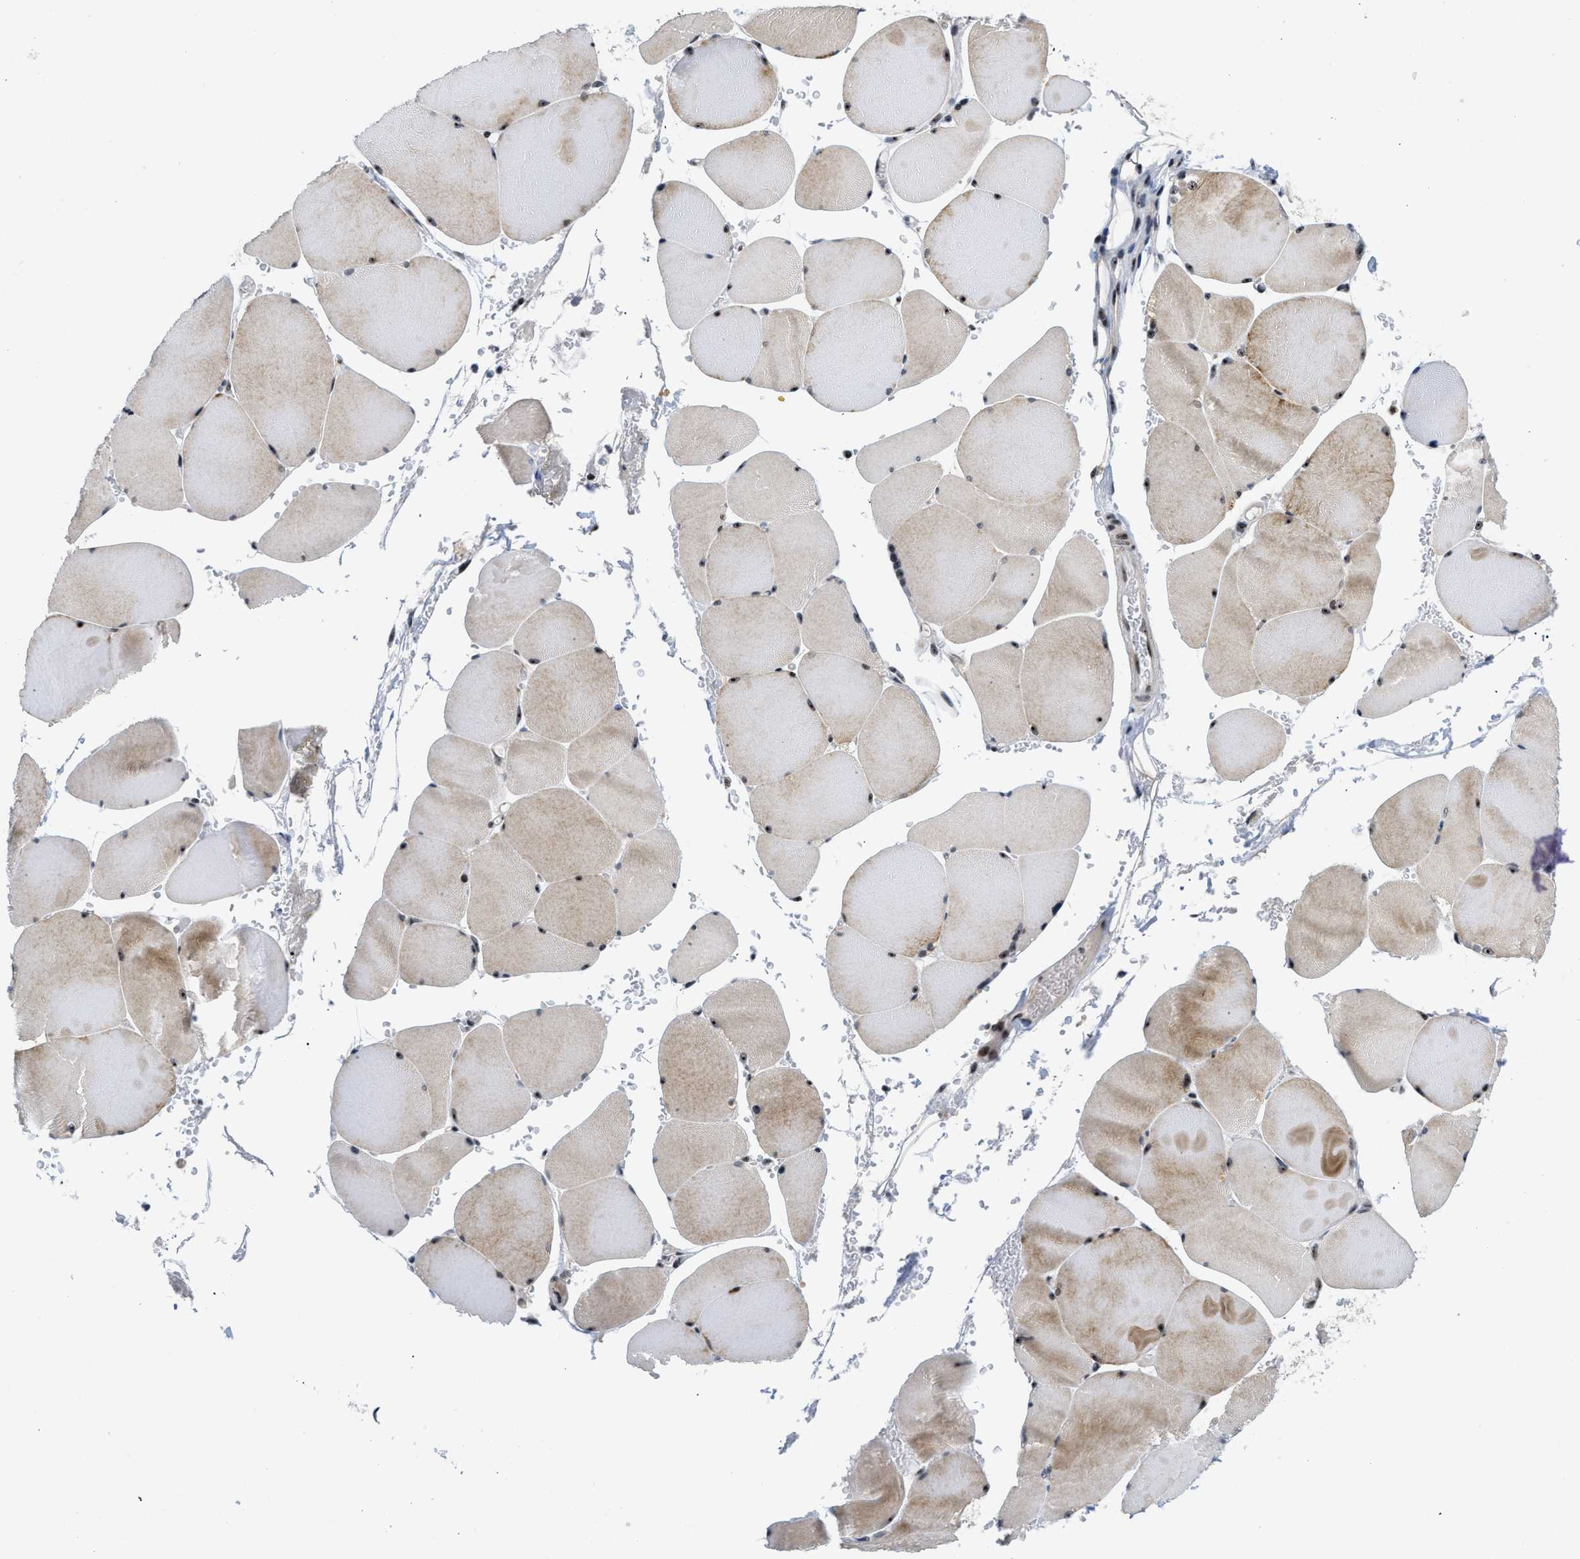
{"staining": {"intensity": "moderate", "quantity": "25%-75%", "location": "cytoplasmic/membranous"}, "tissue": "skeletal muscle", "cell_type": "Myocytes", "image_type": "normal", "snomed": [{"axis": "morphology", "description": "Normal tissue, NOS"}, {"axis": "topography", "description": "Skin"}, {"axis": "topography", "description": "Skeletal muscle"}], "caption": "Immunohistochemical staining of benign human skeletal muscle displays moderate cytoplasmic/membranous protein staining in about 25%-75% of myocytes.", "gene": "NOP58", "patient": {"sex": "male", "age": 83}}